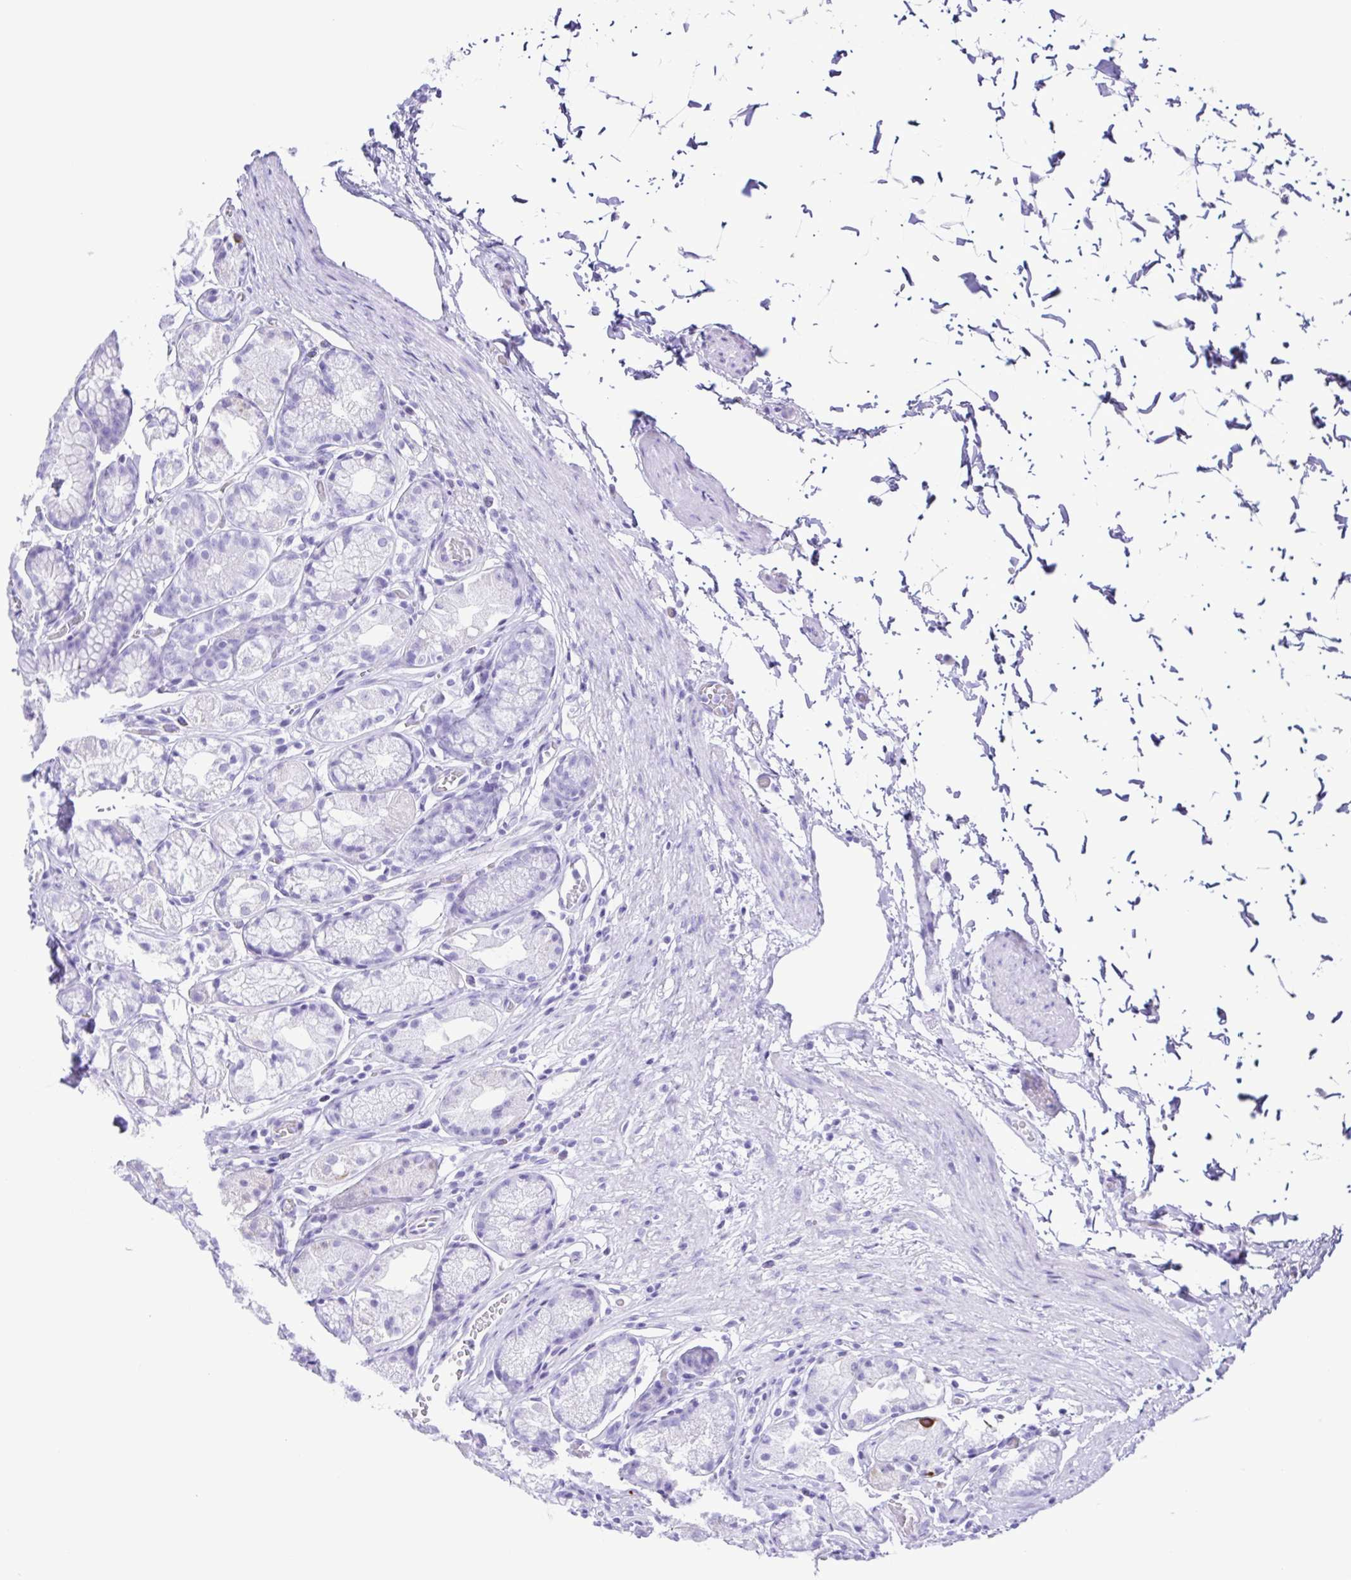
{"staining": {"intensity": "moderate", "quantity": "<25%", "location": "cytoplasmic/membranous"}, "tissue": "stomach", "cell_type": "Glandular cells", "image_type": "normal", "snomed": [{"axis": "morphology", "description": "Normal tissue, NOS"}, {"axis": "topography", "description": "Stomach"}], "caption": "IHC of unremarkable human stomach exhibits low levels of moderate cytoplasmic/membranous positivity in about <25% of glandular cells.", "gene": "ERP27", "patient": {"sex": "male", "age": 70}}